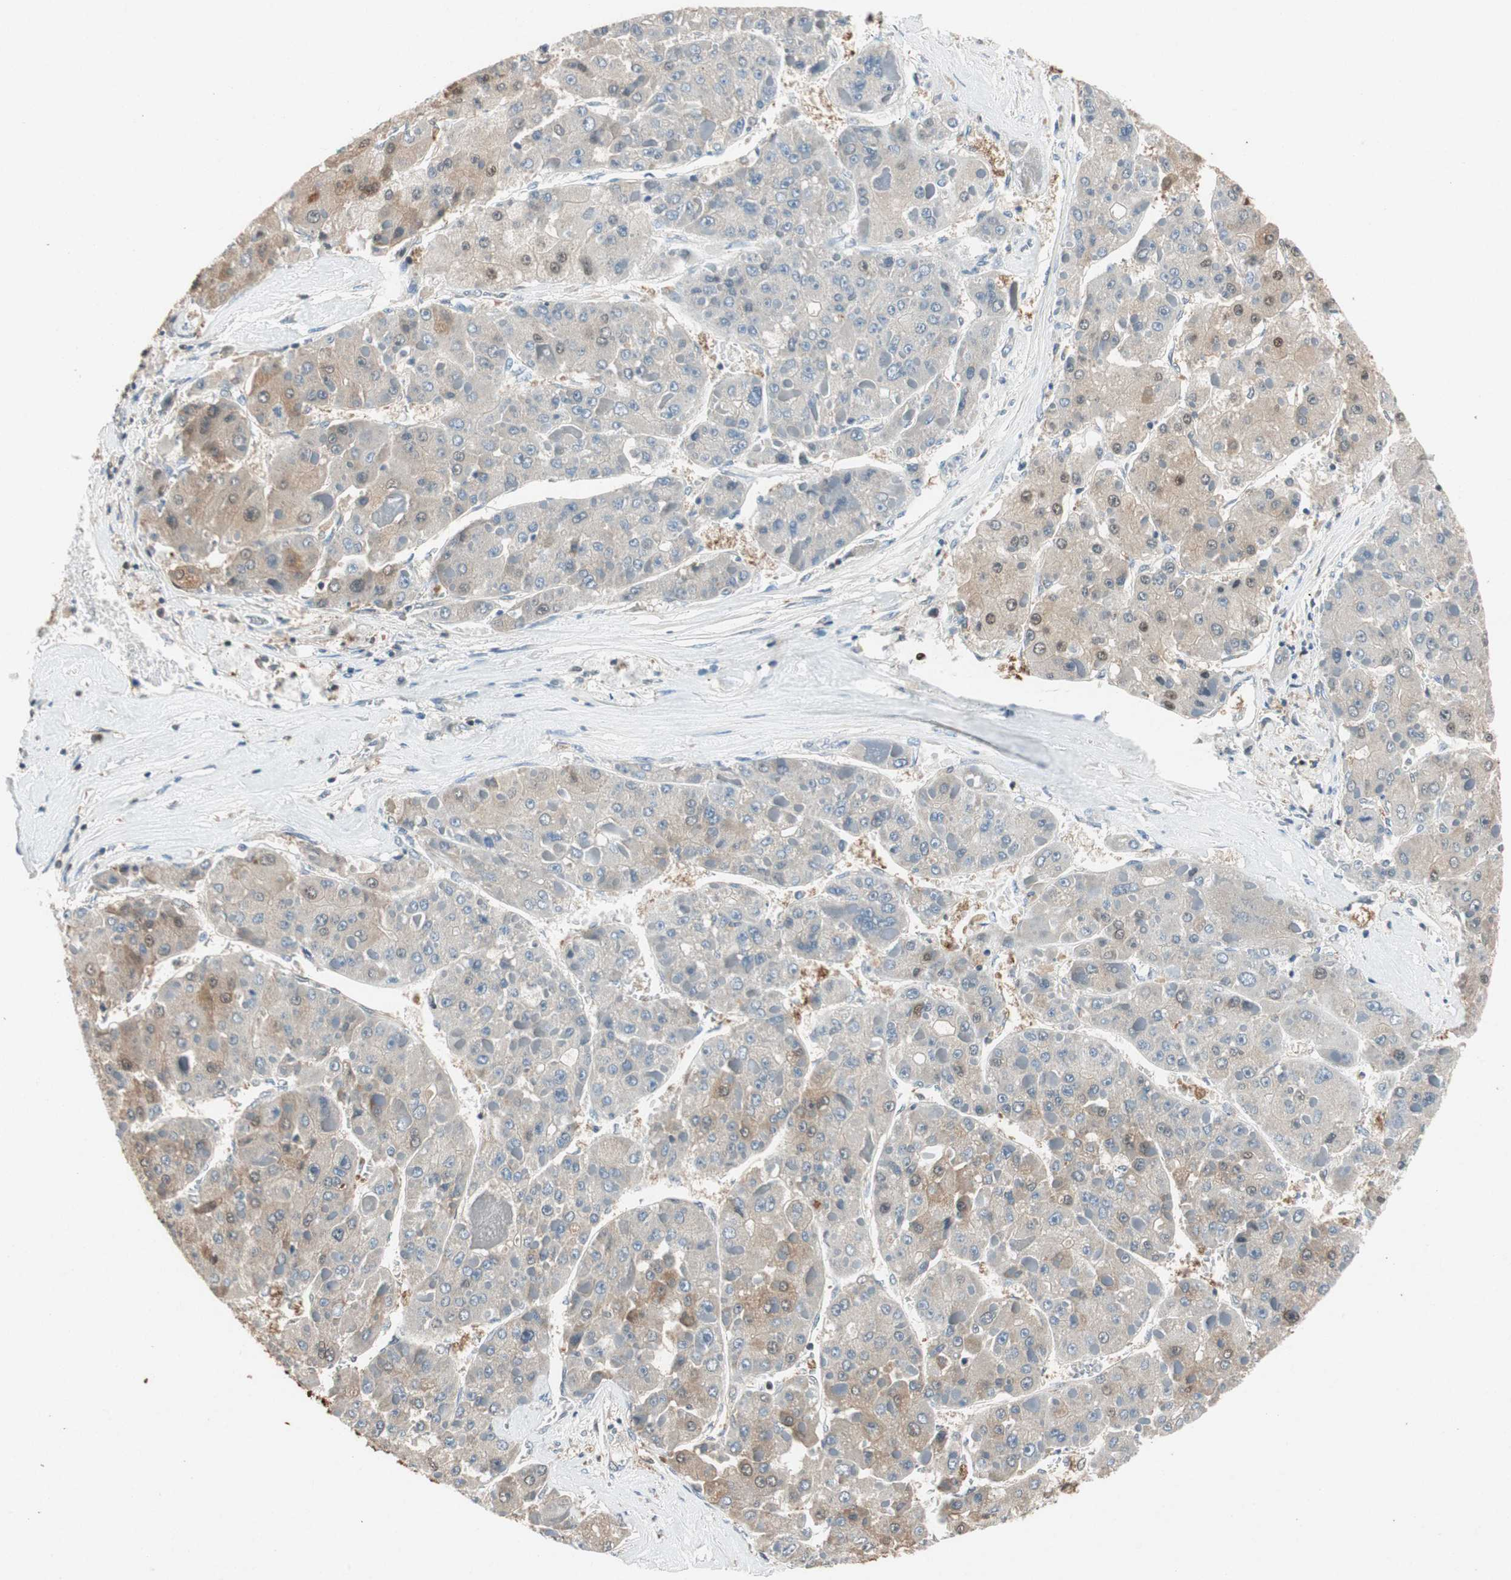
{"staining": {"intensity": "weak", "quantity": "25%-75%", "location": "cytoplasmic/membranous,nuclear"}, "tissue": "liver cancer", "cell_type": "Tumor cells", "image_type": "cancer", "snomed": [{"axis": "morphology", "description": "Carcinoma, Hepatocellular, NOS"}, {"axis": "topography", "description": "Liver"}], "caption": "Liver cancer stained with immunohistochemistry (IHC) reveals weak cytoplasmic/membranous and nuclear staining in about 25%-75% of tumor cells.", "gene": "SERPINB5", "patient": {"sex": "female", "age": 73}}